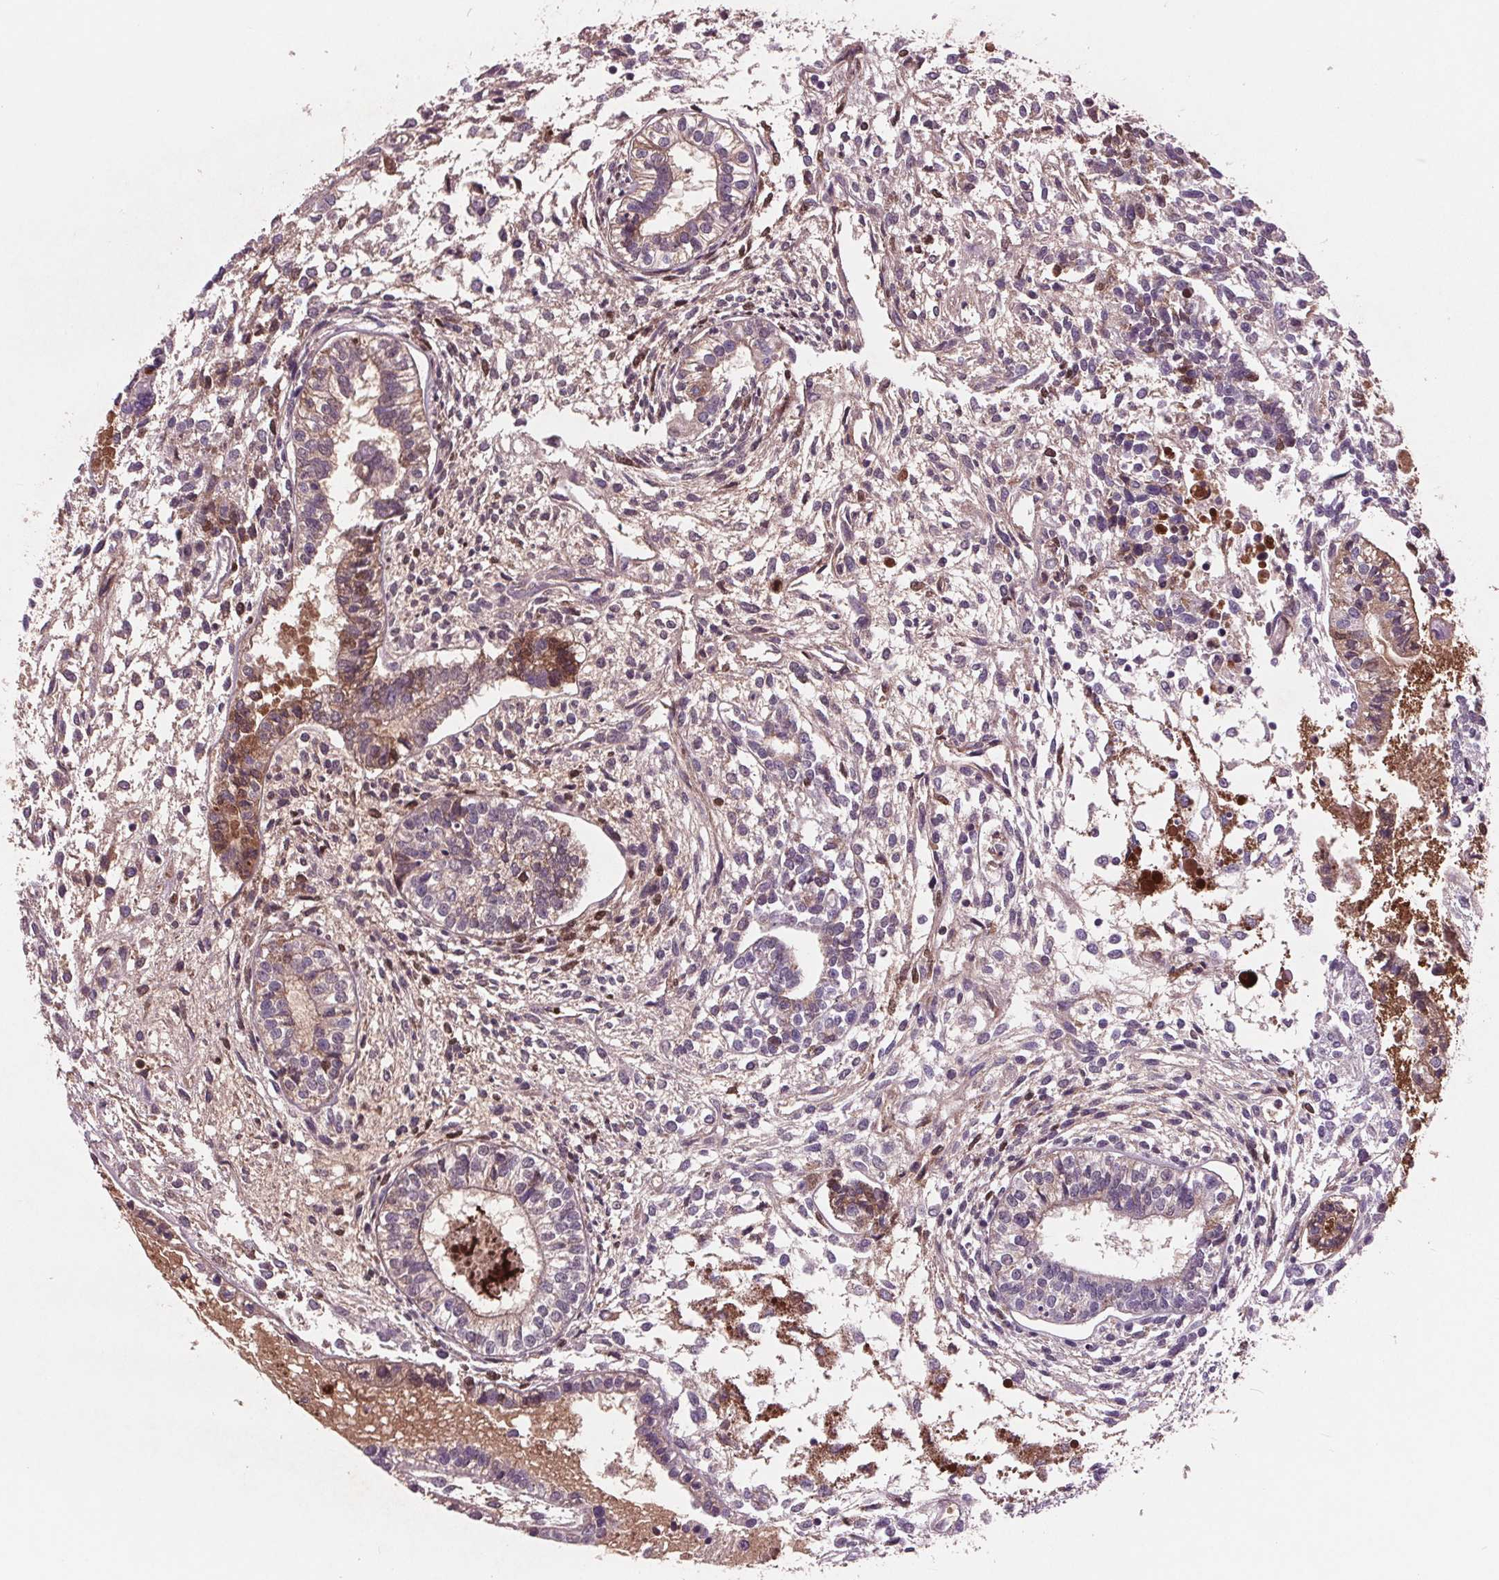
{"staining": {"intensity": "moderate", "quantity": "<25%", "location": "cytoplasmic/membranous"}, "tissue": "testis cancer", "cell_type": "Tumor cells", "image_type": "cancer", "snomed": [{"axis": "morphology", "description": "Carcinoma, Embryonal, NOS"}, {"axis": "topography", "description": "Testis"}], "caption": "Immunohistochemistry (DAB) staining of human embryonal carcinoma (testis) shows moderate cytoplasmic/membranous protein expression in about <25% of tumor cells.", "gene": "C6", "patient": {"sex": "male", "age": 37}}